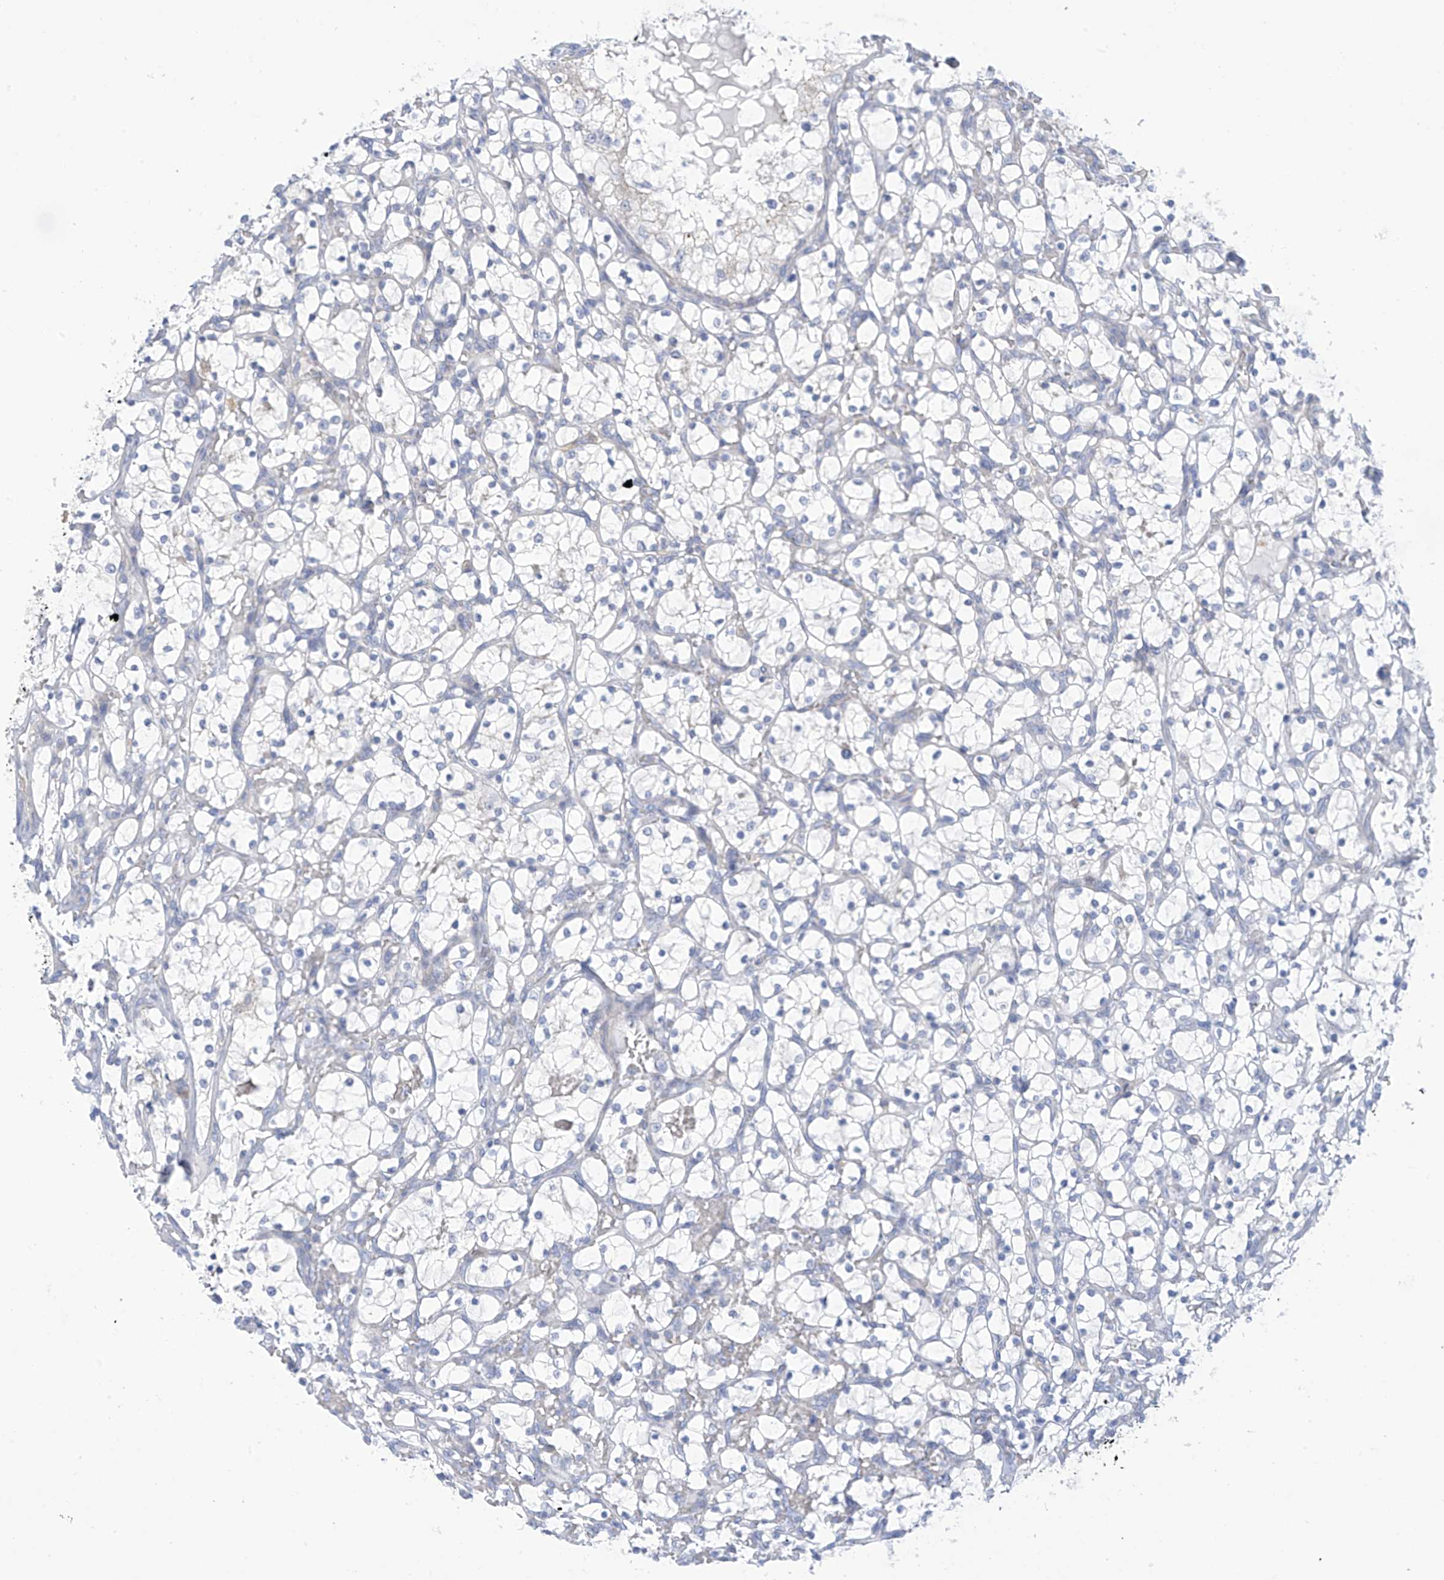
{"staining": {"intensity": "negative", "quantity": "none", "location": "none"}, "tissue": "renal cancer", "cell_type": "Tumor cells", "image_type": "cancer", "snomed": [{"axis": "morphology", "description": "Adenocarcinoma, NOS"}, {"axis": "topography", "description": "Kidney"}], "caption": "Micrograph shows no protein positivity in tumor cells of renal adenocarcinoma tissue. (DAB immunohistochemistry visualized using brightfield microscopy, high magnification).", "gene": "FABP2", "patient": {"sex": "female", "age": 69}}